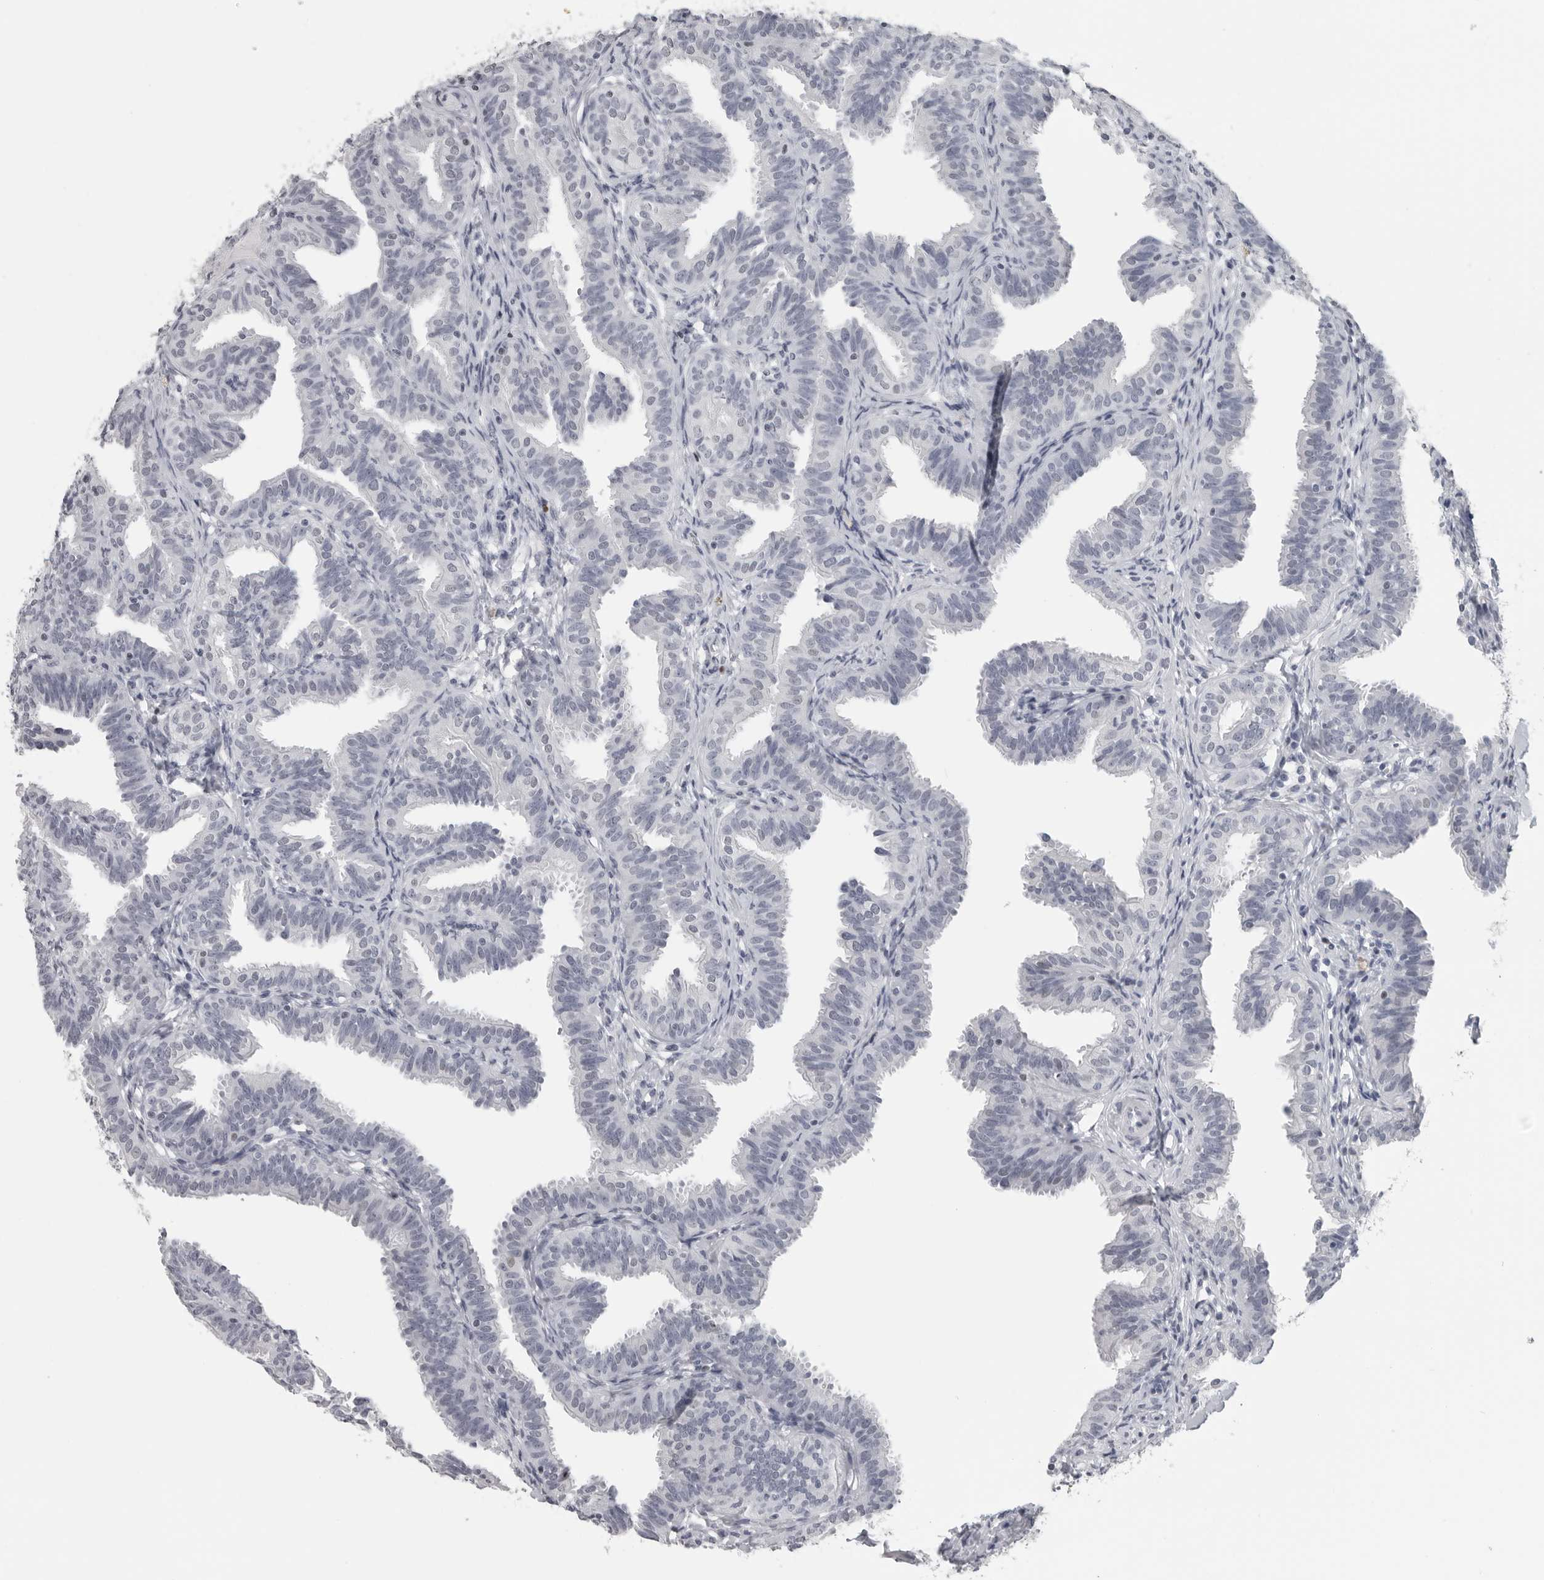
{"staining": {"intensity": "negative", "quantity": "none", "location": "none"}, "tissue": "fallopian tube", "cell_type": "Glandular cells", "image_type": "normal", "snomed": [{"axis": "morphology", "description": "Normal tissue, NOS"}, {"axis": "topography", "description": "Fallopian tube"}], "caption": "An immunohistochemistry image of normal fallopian tube is shown. There is no staining in glandular cells of fallopian tube.", "gene": "SATB2", "patient": {"sex": "female", "age": 35}}